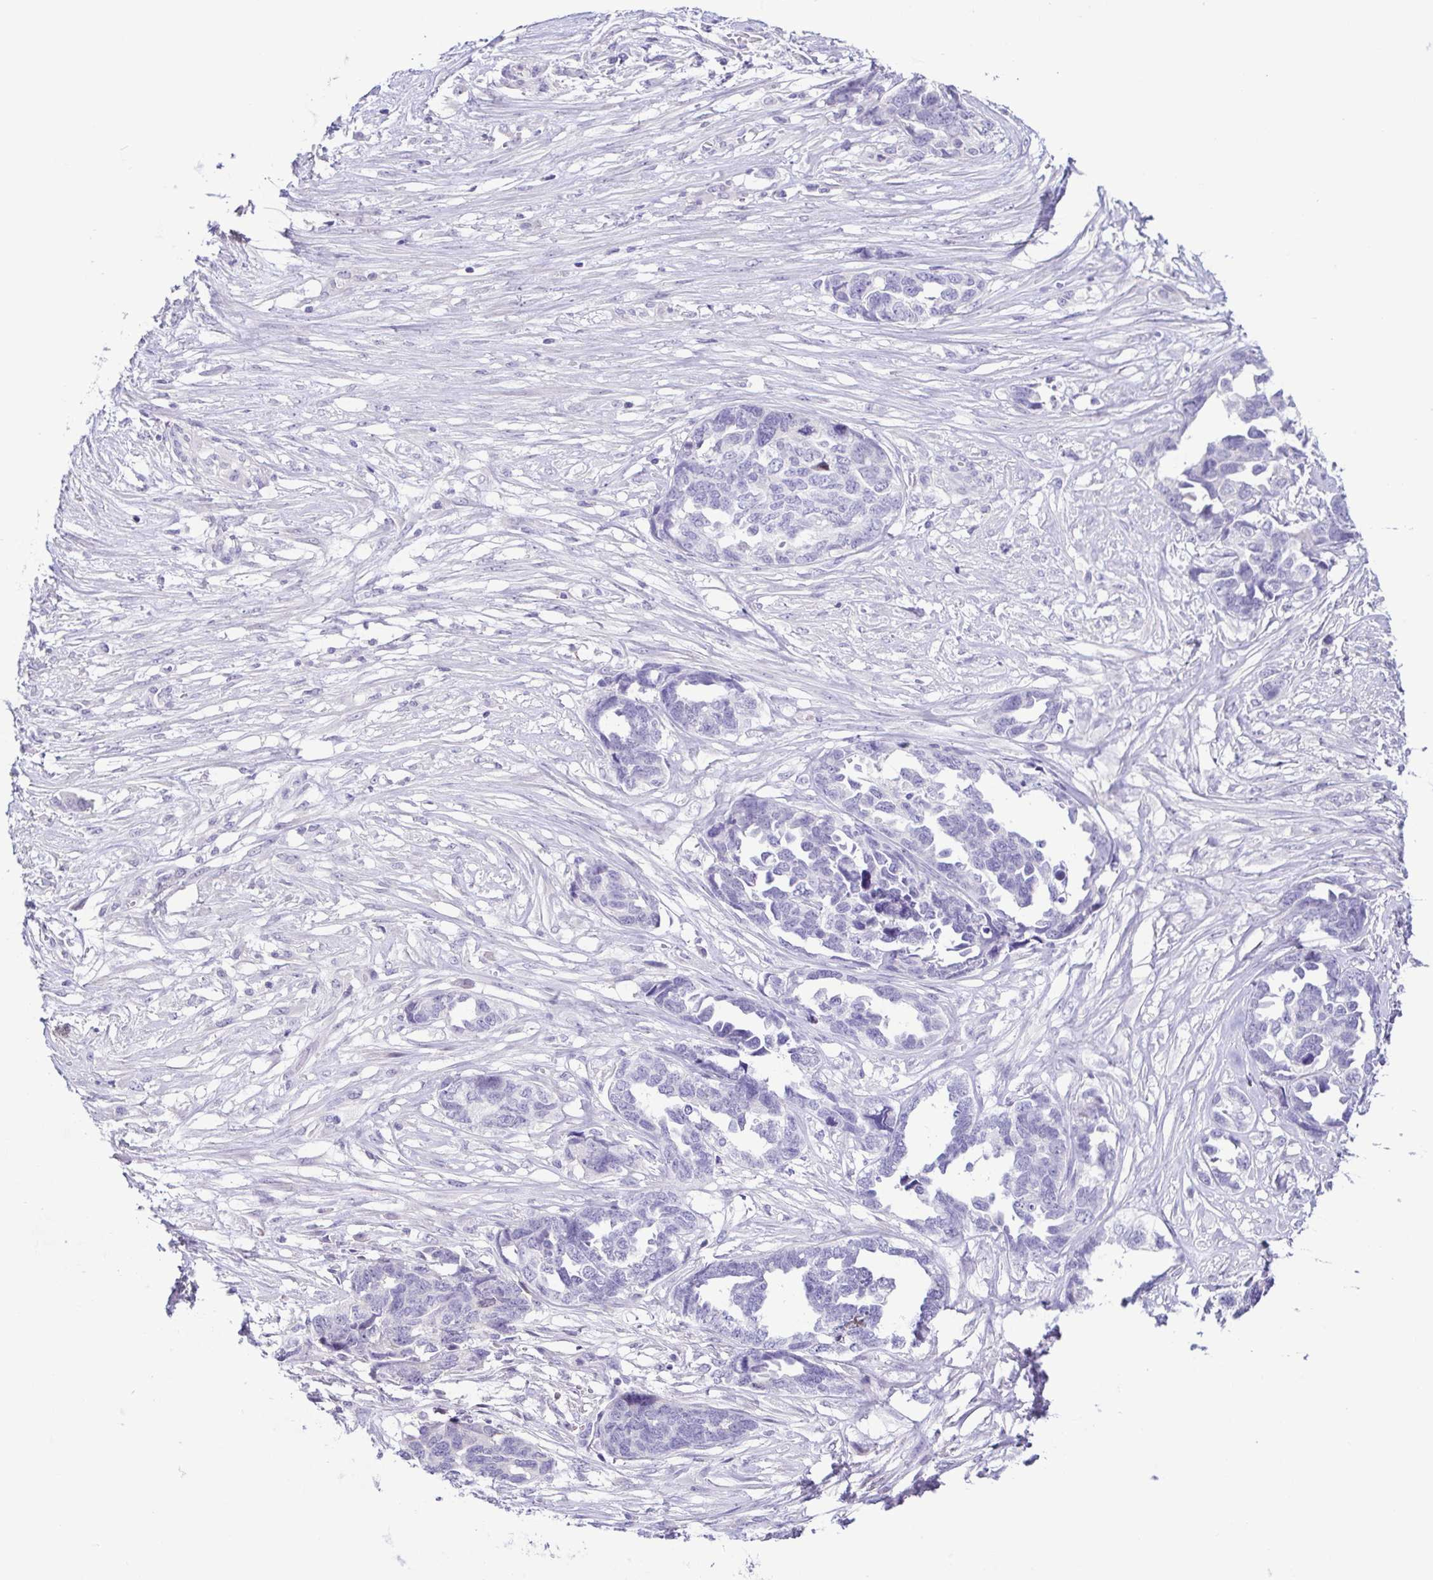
{"staining": {"intensity": "negative", "quantity": "none", "location": "none"}, "tissue": "ovarian cancer", "cell_type": "Tumor cells", "image_type": "cancer", "snomed": [{"axis": "morphology", "description": "Cystadenocarcinoma, serous, NOS"}, {"axis": "topography", "description": "Ovary"}], "caption": "The photomicrograph displays no significant expression in tumor cells of serous cystadenocarcinoma (ovarian). (Brightfield microscopy of DAB IHC at high magnification).", "gene": "TERT", "patient": {"sex": "female", "age": 69}}